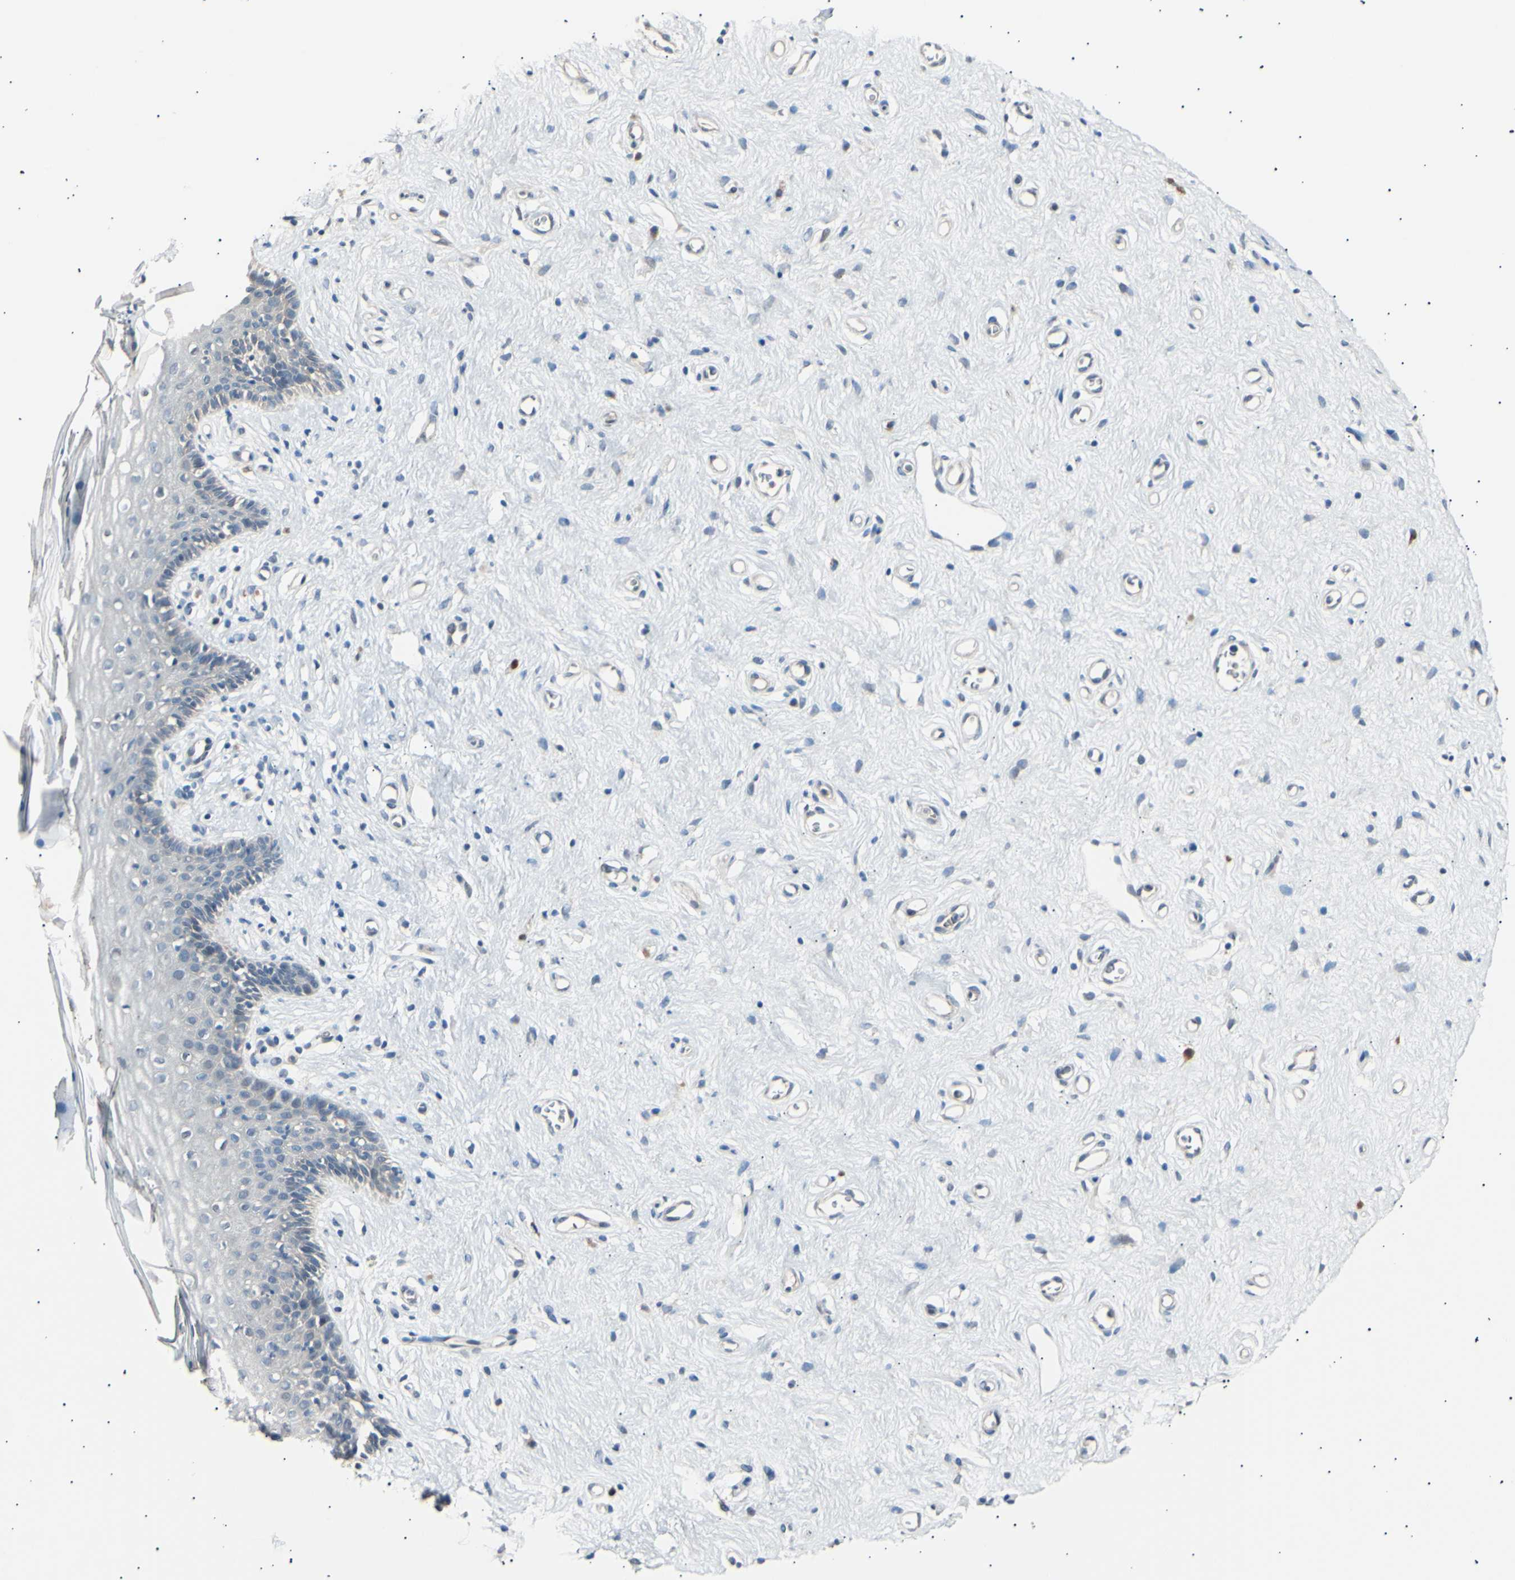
{"staining": {"intensity": "negative", "quantity": "none", "location": "none"}, "tissue": "vagina", "cell_type": "Squamous epithelial cells", "image_type": "normal", "snomed": [{"axis": "morphology", "description": "Normal tissue, NOS"}, {"axis": "topography", "description": "Vagina"}], "caption": "Immunohistochemical staining of benign vagina exhibits no significant positivity in squamous epithelial cells. (DAB (3,3'-diaminobenzidine) immunohistochemistry with hematoxylin counter stain).", "gene": "LDLR", "patient": {"sex": "female", "age": 44}}